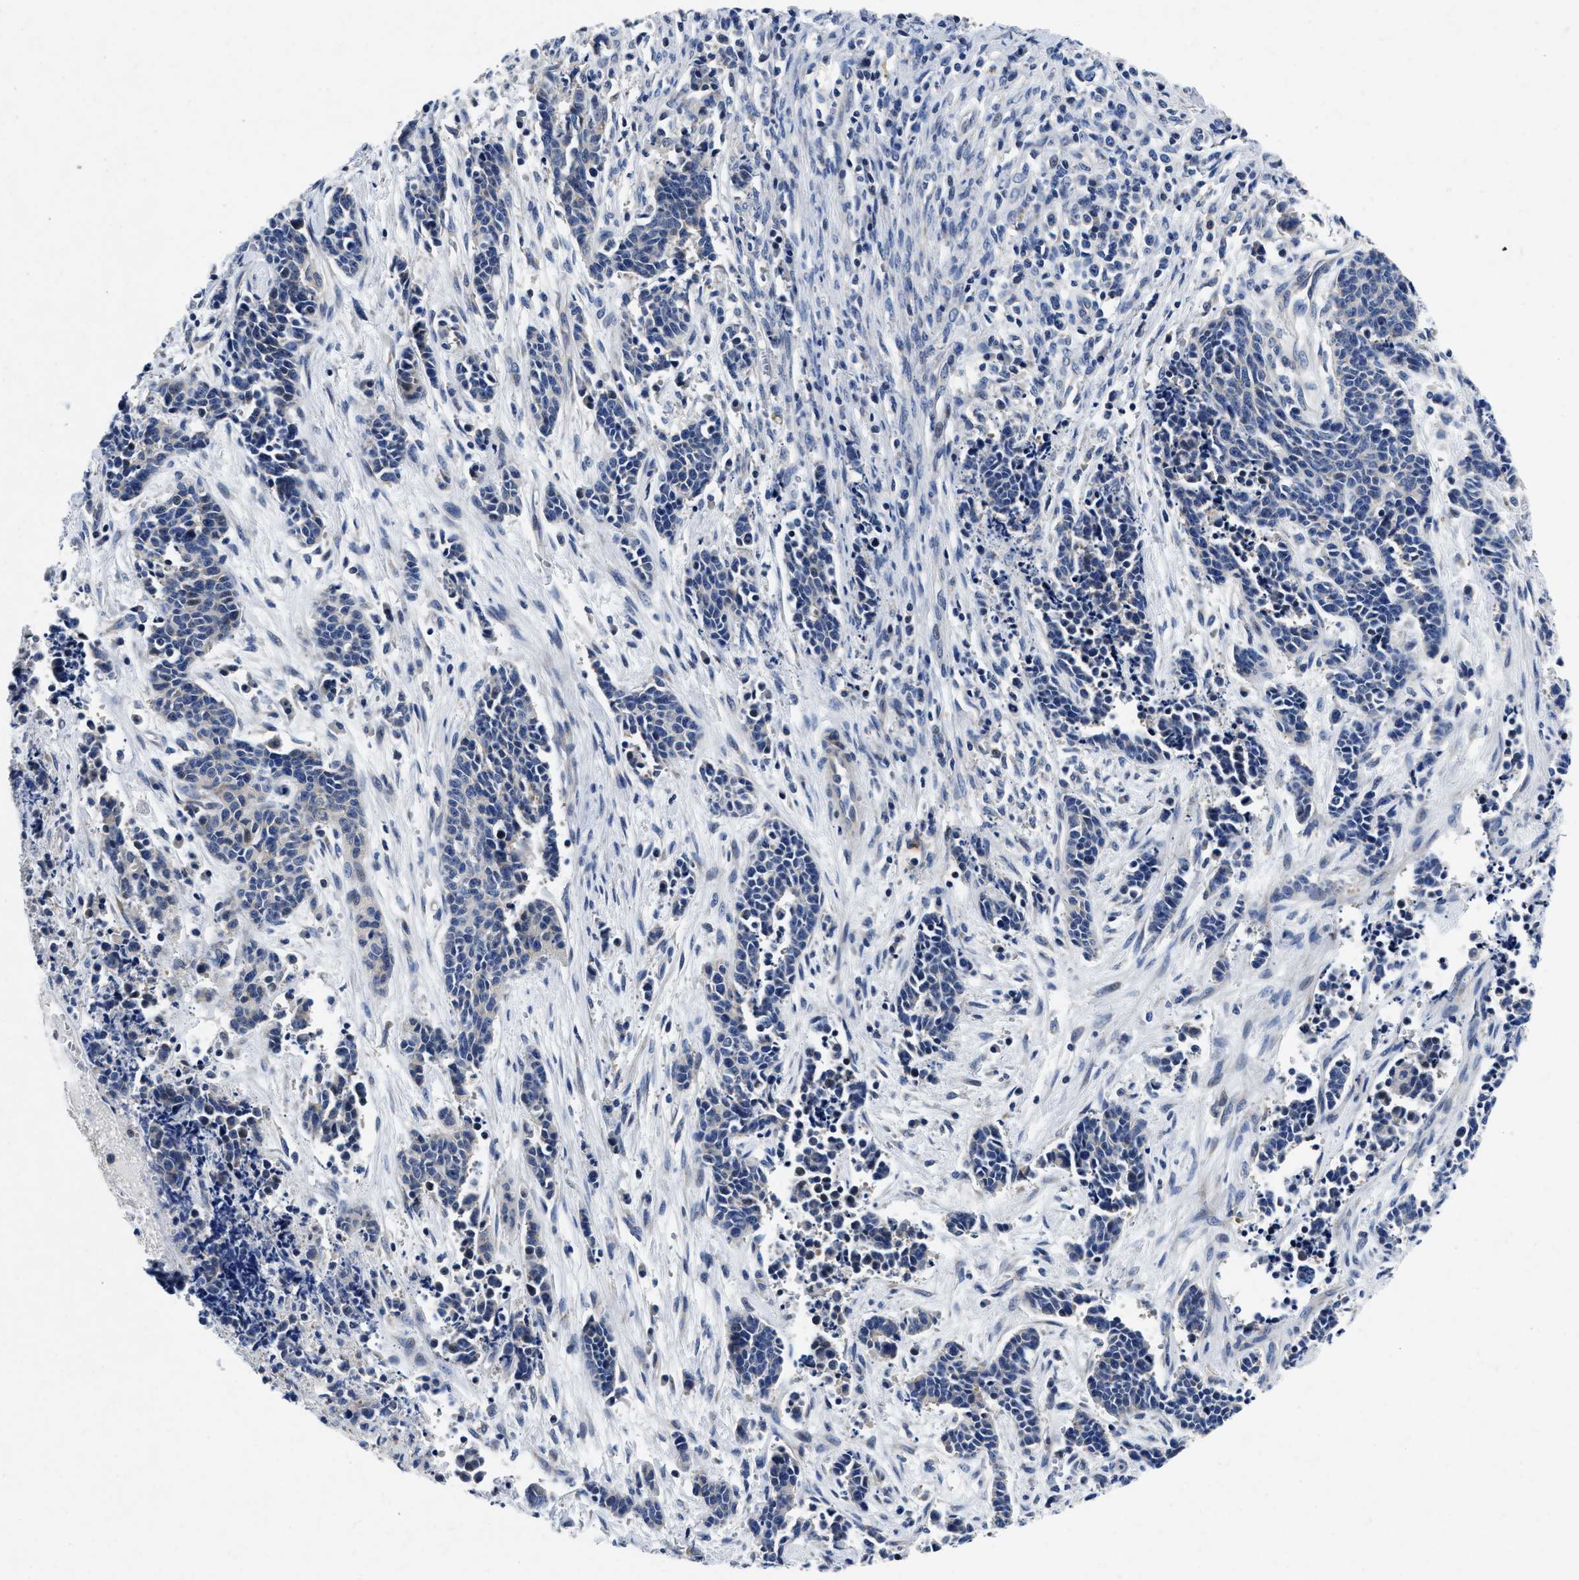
{"staining": {"intensity": "negative", "quantity": "none", "location": "none"}, "tissue": "cervical cancer", "cell_type": "Tumor cells", "image_type": "cancer", "snomed": [{"axis": "morphology", "description": "Squamous cell carcinoma, NOS"}, {"axis": "topography", "description": "Cervix"}], "caption": "Immunohistochemical staining of human cervical squamous cell carcinoma demonstrates no significant positivity in tumor cells. Nuclei are stained in blue.", "gene": "LAD1", "patient": {"sex": "female", "age": 35}}